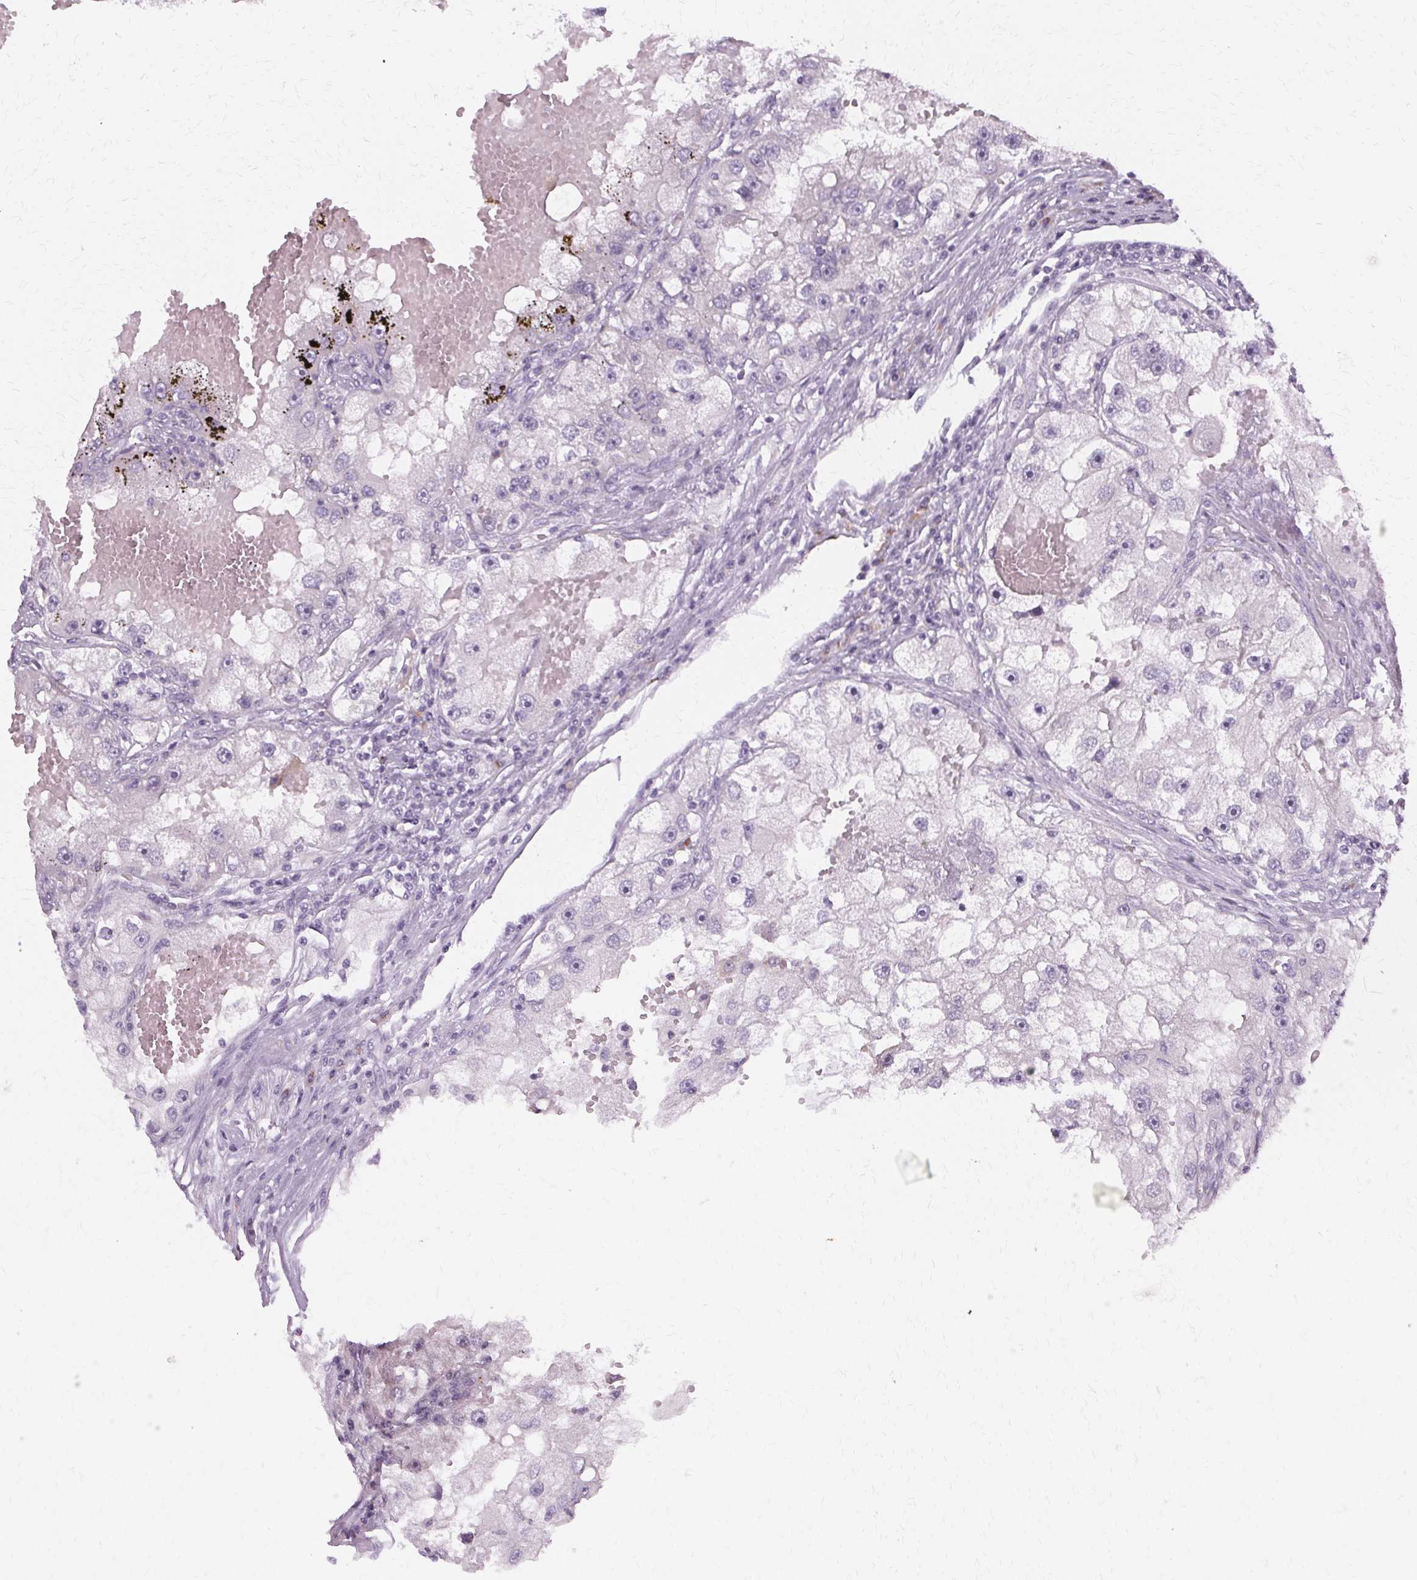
{"staining": {"intensity": "negative", "quantity": "none", "location": "none"}, "tissue": "renal cancer", "cell_type": "Tumor cells", "image_type": "cancer", "snomed": [{"axis": "morphology", "description": "Adenocarcinoma, NOS"}, {"axis": "topography", "description": "Kidney"}], "caption": "Tumor cells show no significant protein positivity in renal cancer. (DAB (3,3'-diaminobenzidine) immunohistochemistry (IHC) visualized using brightfield microscopy, high magnification).", "gene": "FCRL3", "patient": {"sex": "male", "age": 63}}